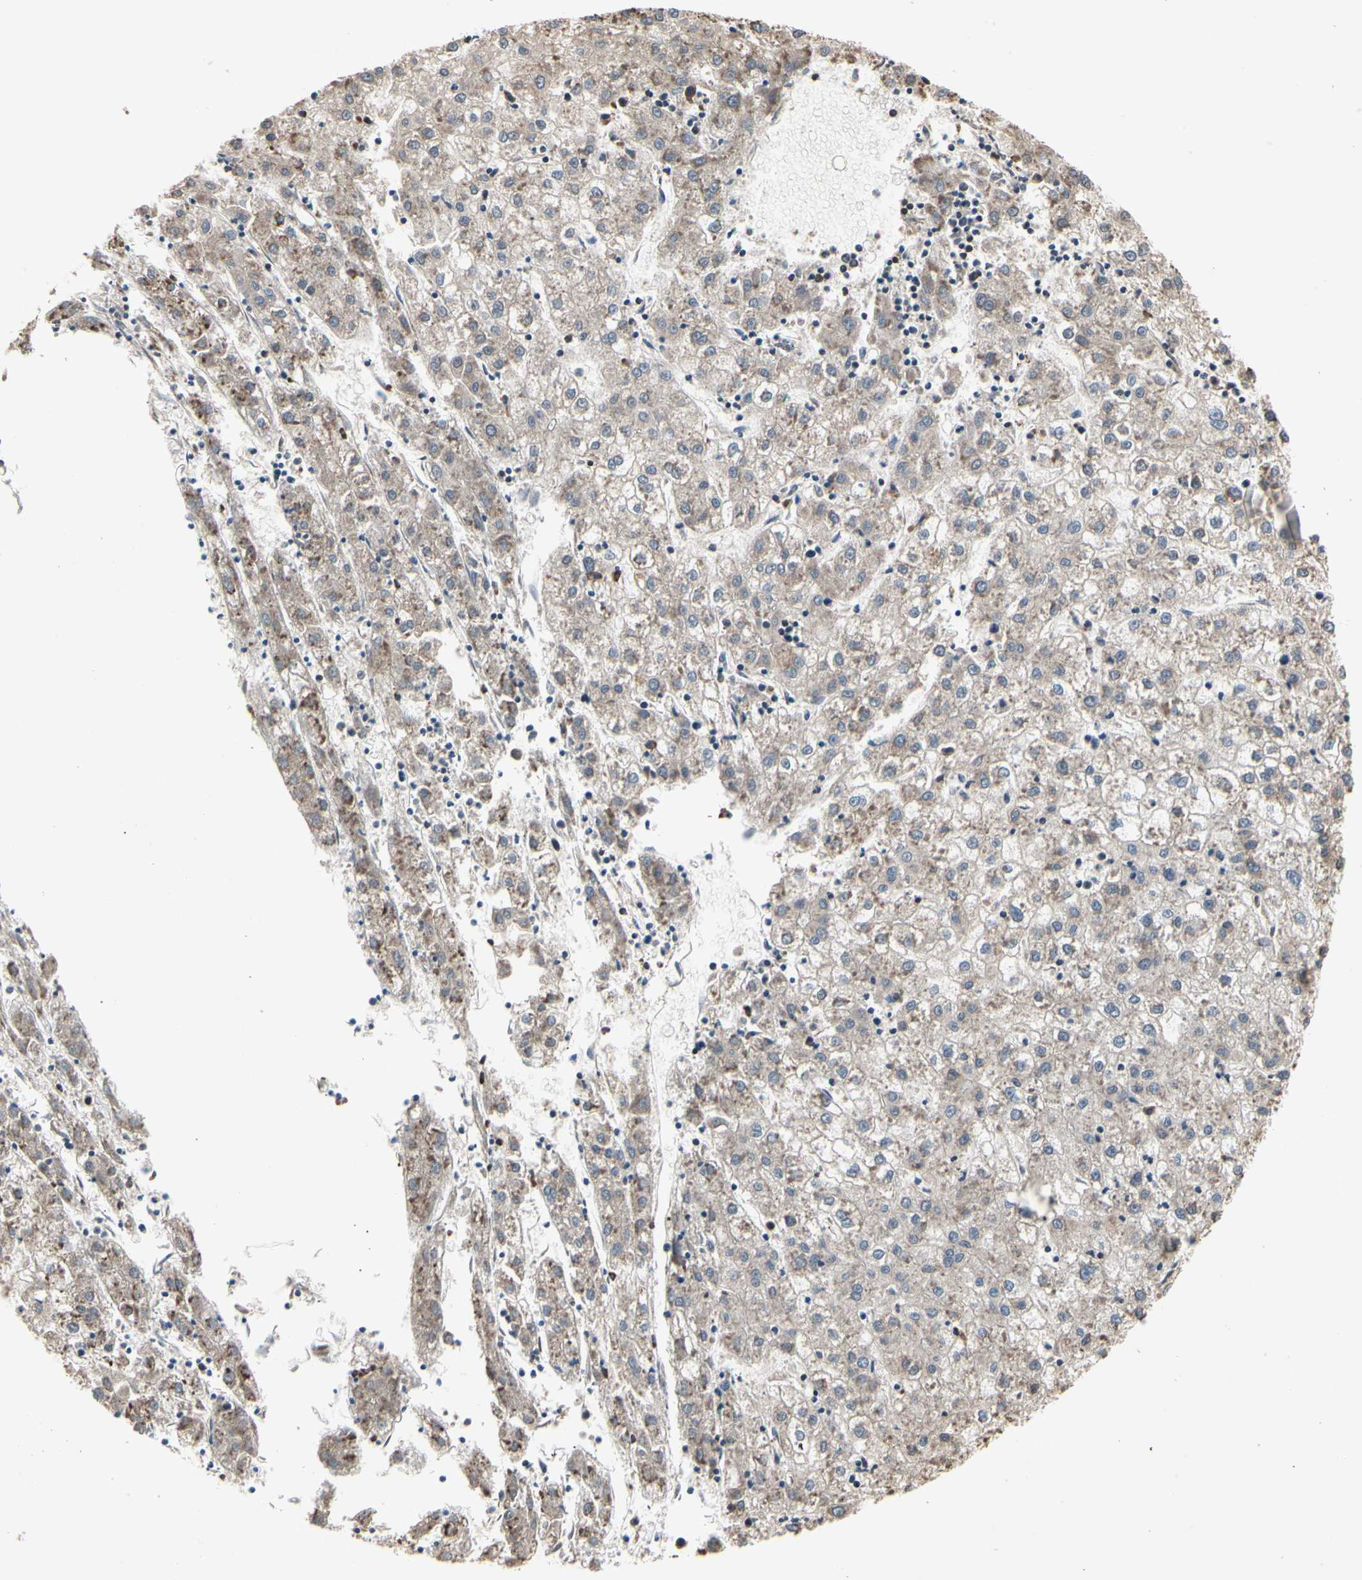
{"staining": {"intensity": "weak", "quantity": "25%-75%", "location": "cytoplasmic/membranous"}, "tissue": "liver cancer", "cell_type": "Tumor cells", "image_type": "cancer", "snomed": [{"axis": "morphology", "description": "Carcinoma, Hepatocellular, NOS"}, {"axis": "topography", "description": "Liver"}], "caption": "Immunohistochemical staining of hepatocellular carcinoma (liver) exhibits low levels of weak cytoplasmic/membranous expression in about 25%-75% of tumor cells.", "gene": "HIPK2", "patient": {"sex": "male", "age": 72}}